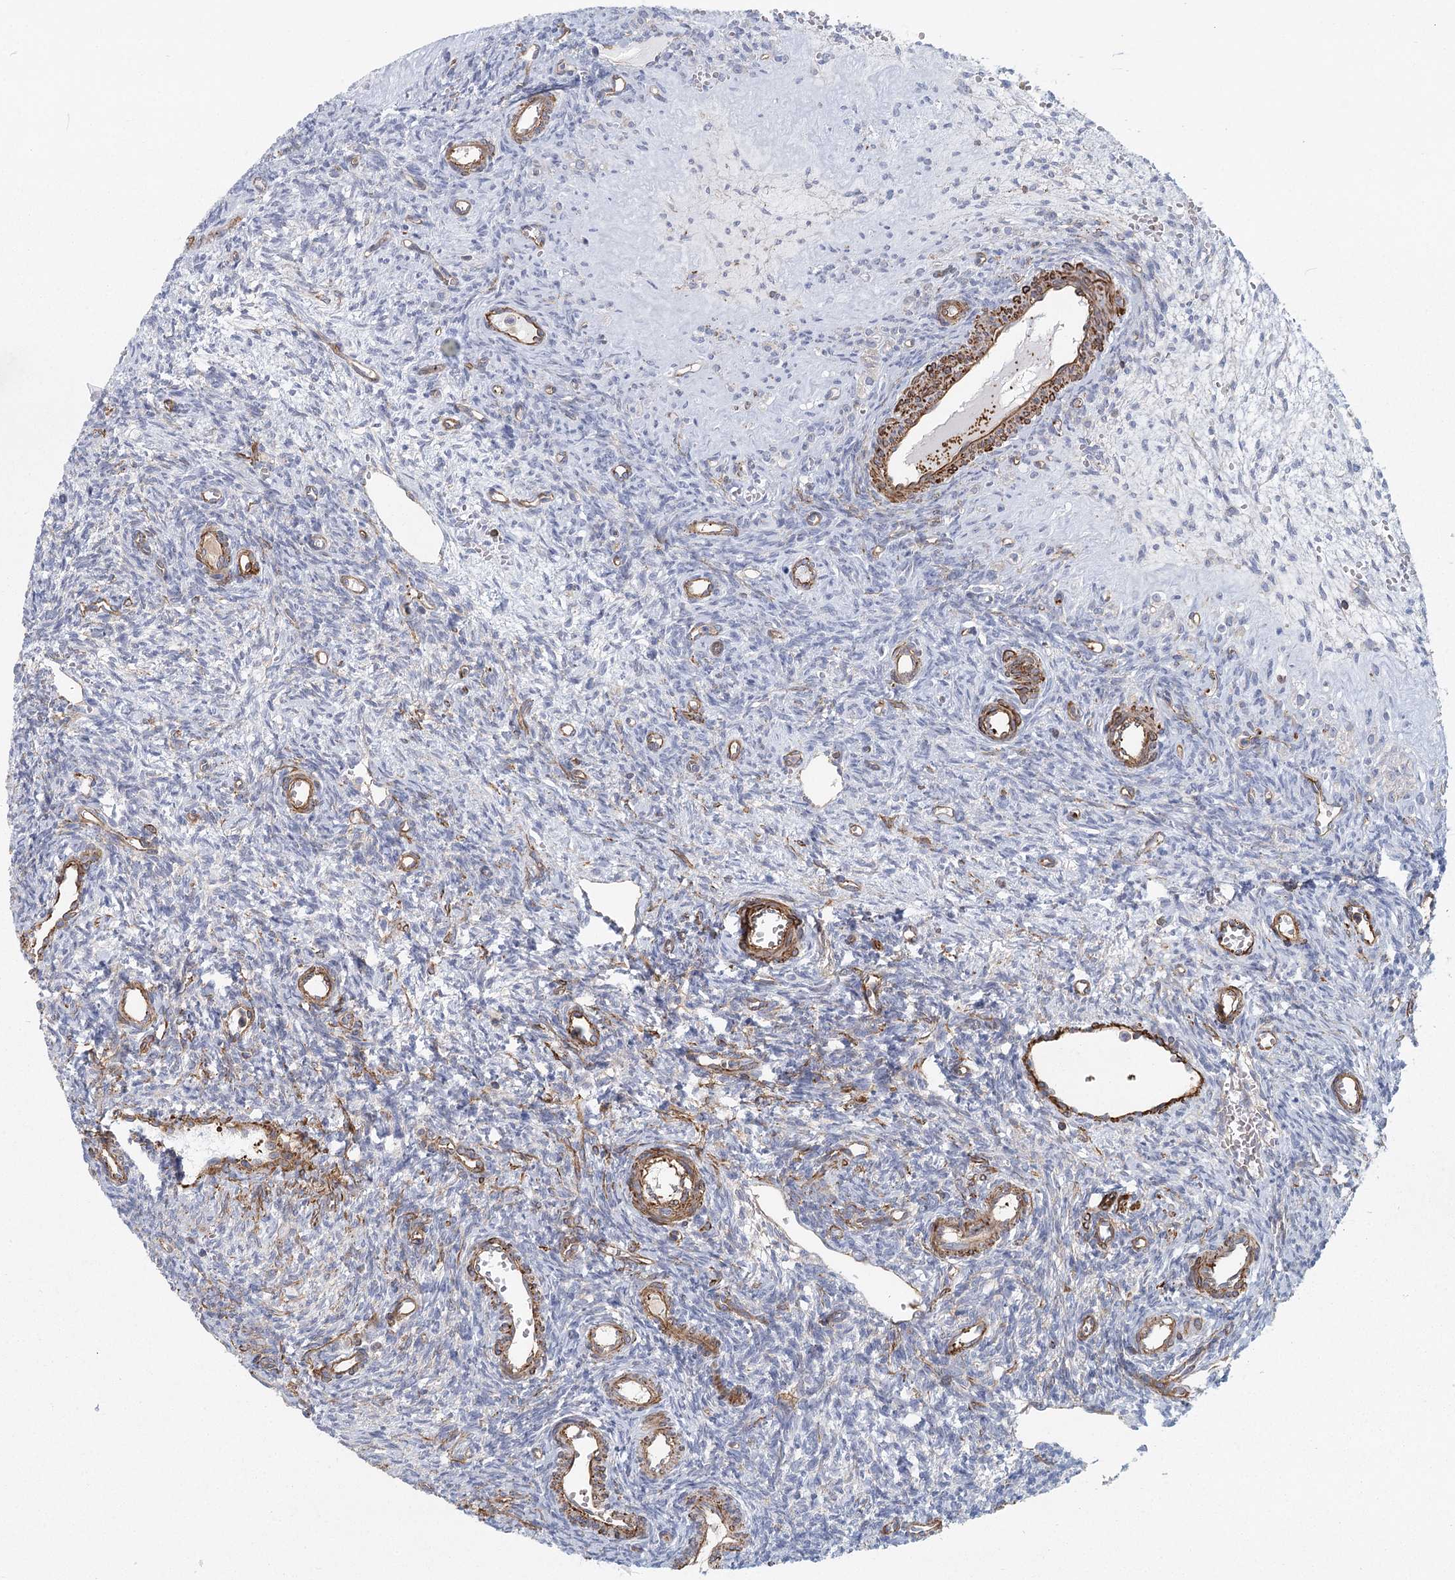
{"staining": {"intensity": "negative", "quantity": "none", "location": "none"}, "tissue": "ovary", "cell_type": "Ovarian stroma cells", "image_type": "normal", "snomed": [{"axis": "morphology", "description": "Normal tissue, NOS"}, {"axis": "topography", "description": "Ovary"}], "caption": "Immunohistochemical staining of benign ovary exhibits no significant positivity in ovarian stroma cells. The staining is performed using DAB brown chromogen with nuclei counter-stained in using hematoxylin.", "gene": "IFT46", "patient": {"sex": "female", "age": 39}}